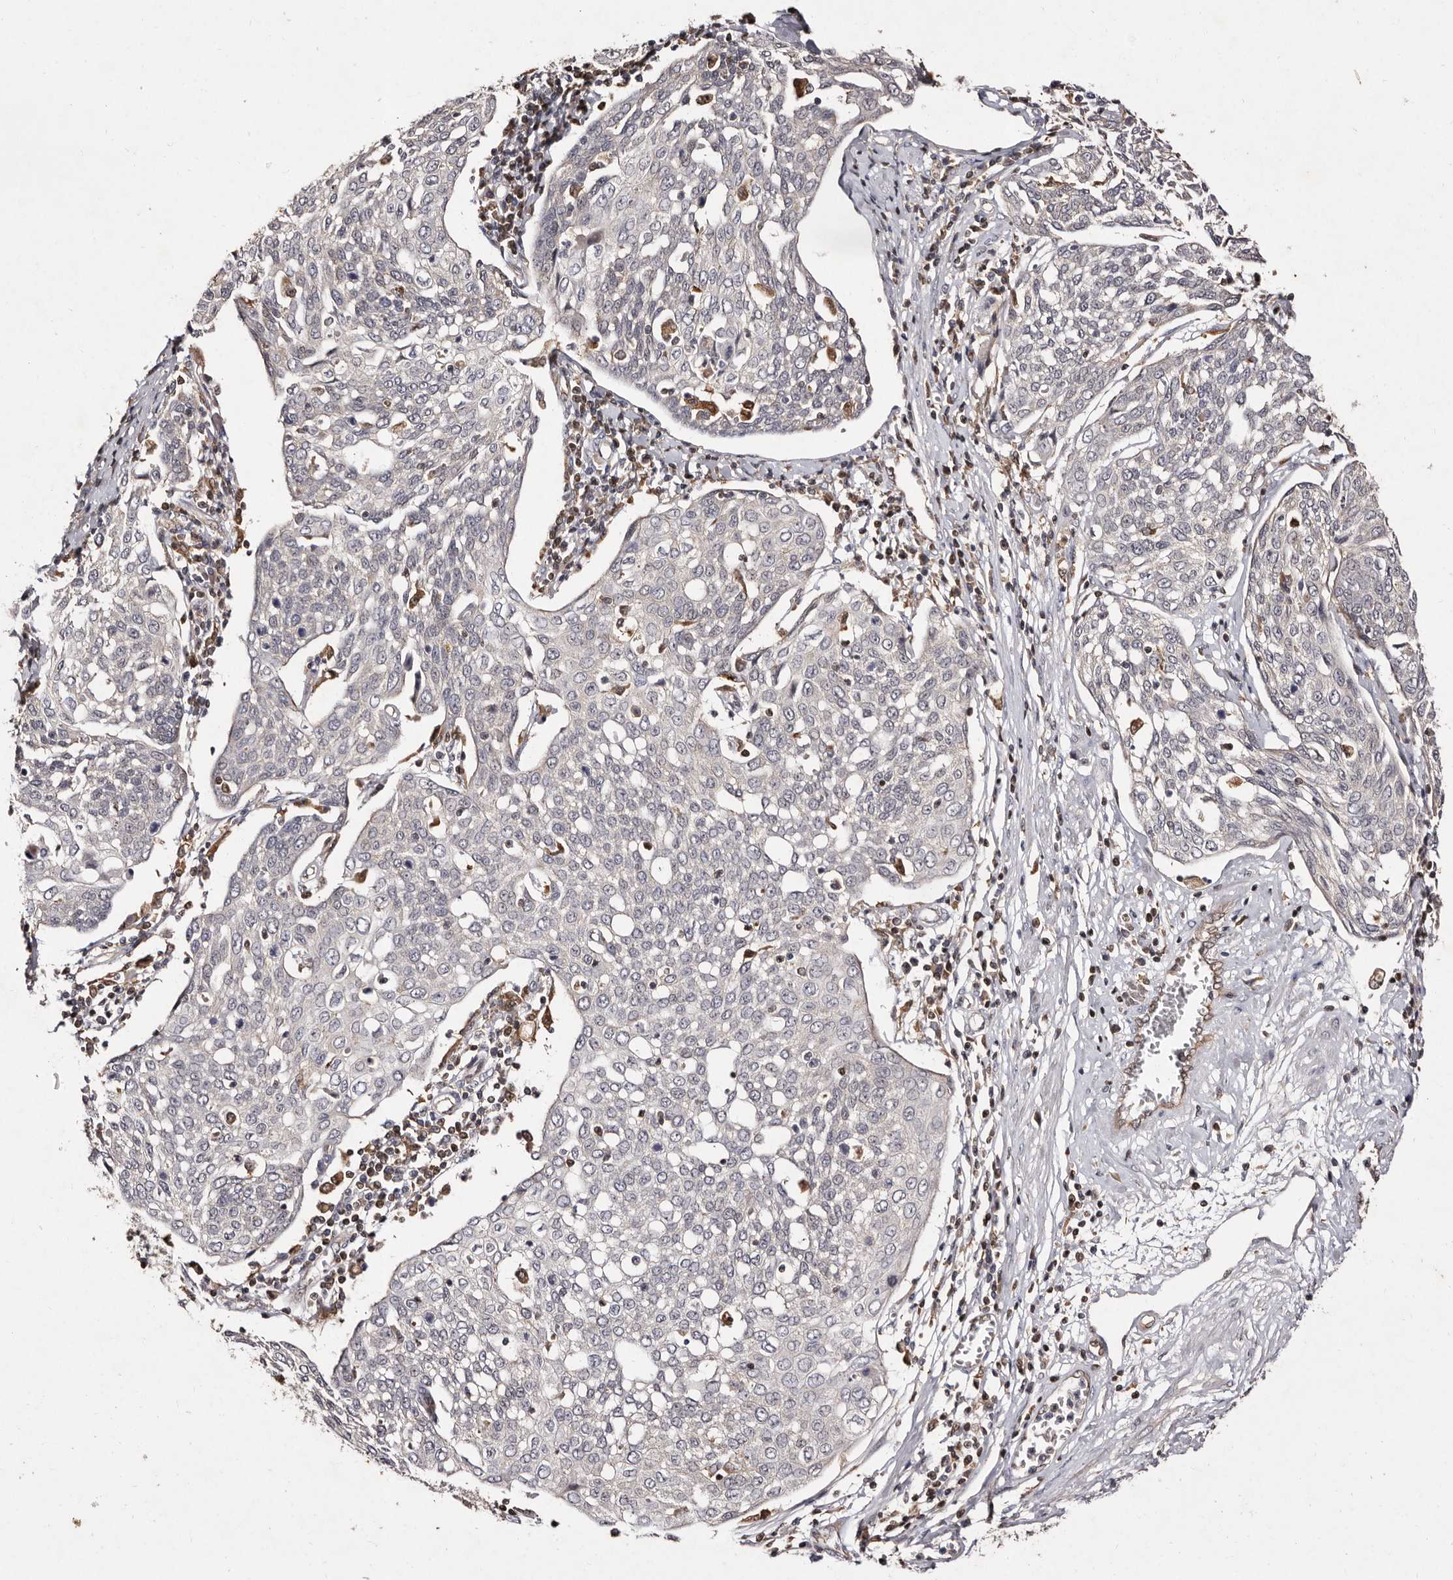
{"staining": {"intensity": "negative", "quantity": "none", "location": "none"}, "tissue": "cervical cancer", "cell_type": "Tumor cells", "image_type": "cancer", "snomed": [{"axis": "morphology", "description": "Squamous cell carcinoma, NOS"}, {"axis": "topography", "description": "Cervix"}], "caption": "Cervical squamous cell carcinoma was stained to show a protein in brown. There is no significant expression in tumor cells.", "gene": "GIMAP4", "patient": {"sex": "female", "age": 34}}